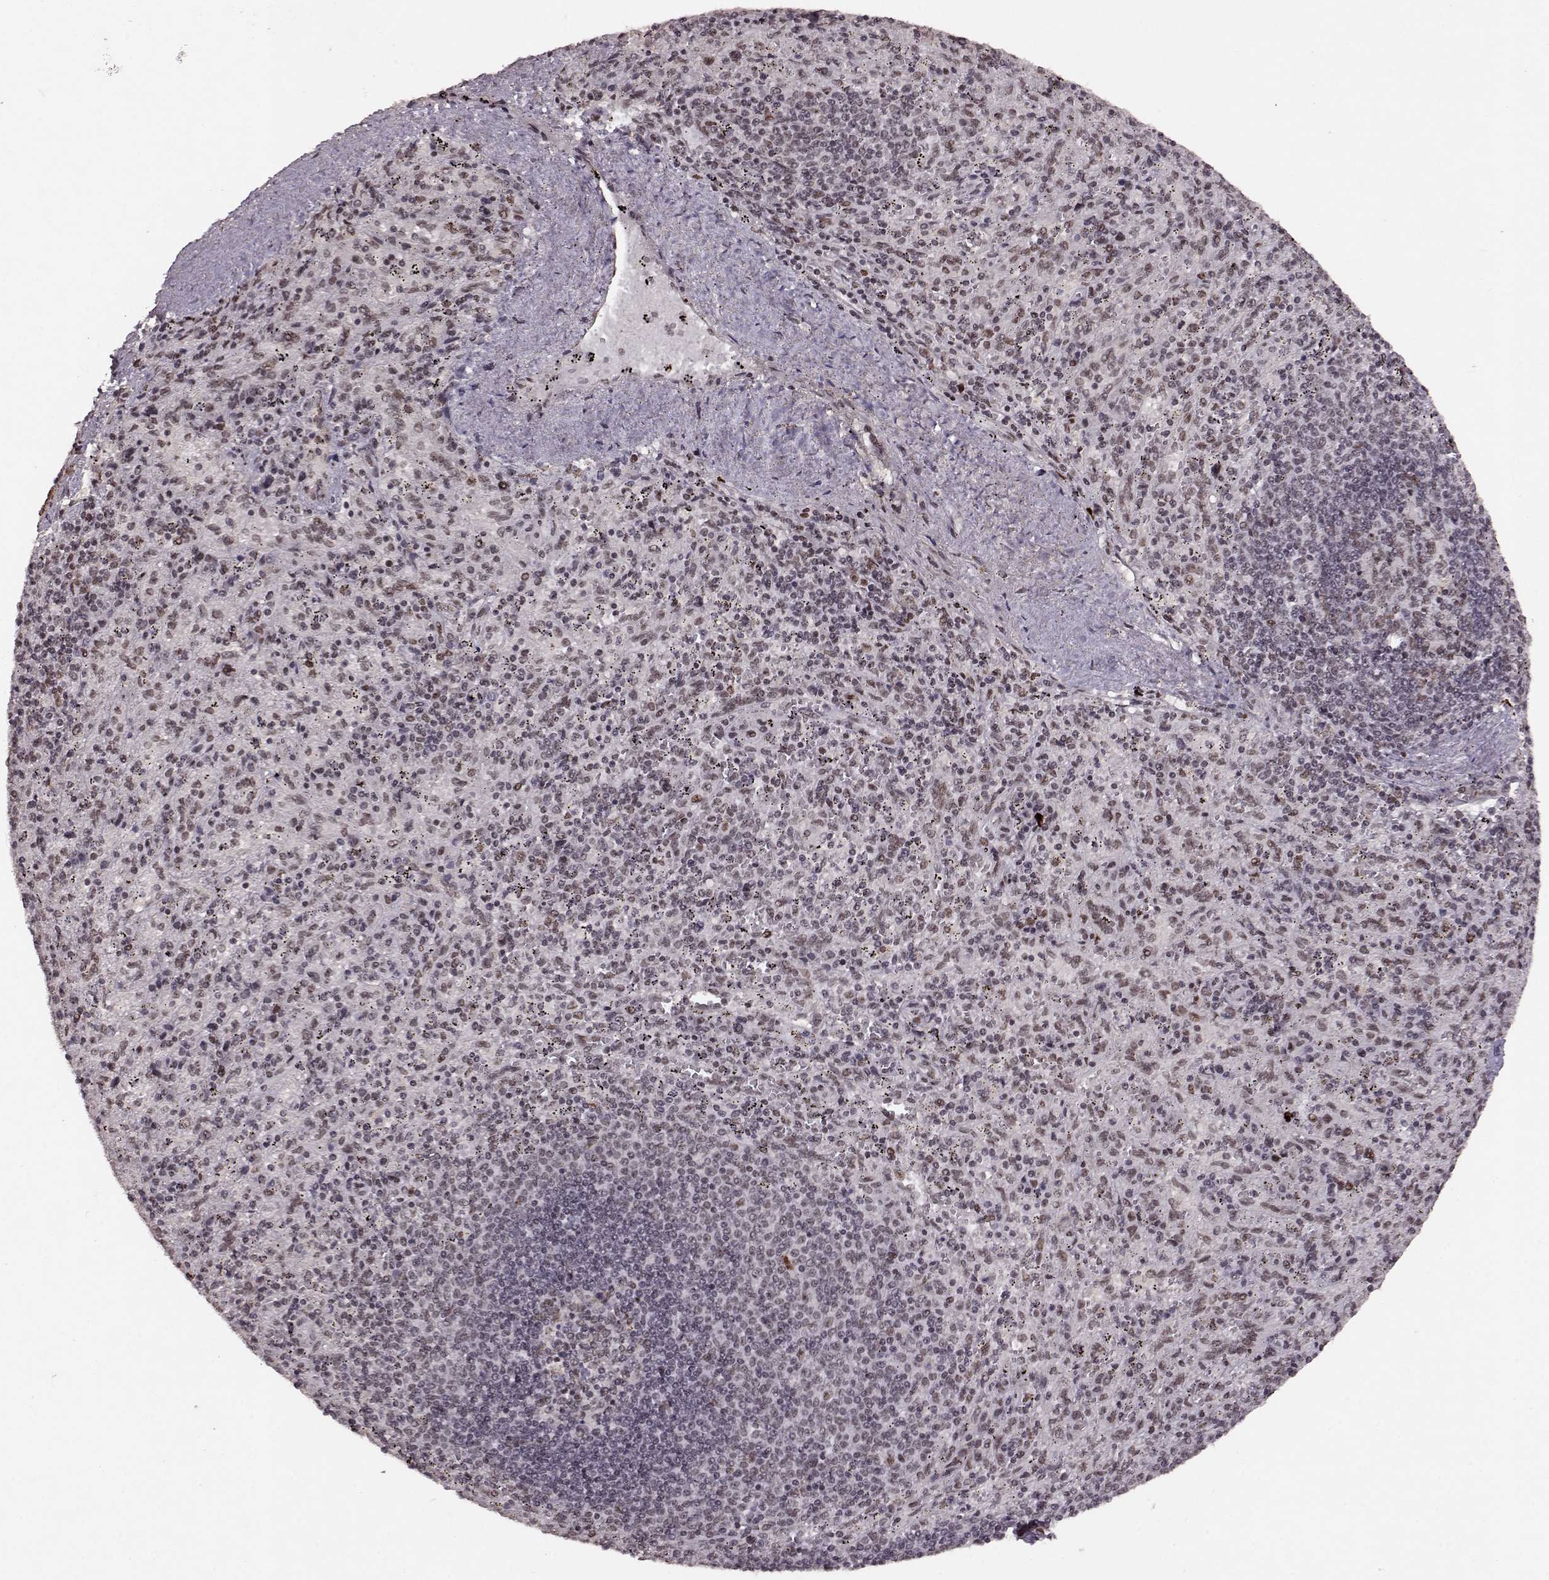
{"staining": {"intensity": "weak", "quantity": "<25%", "location": "nuclear"}, "tissue": "spleen", "cell_type": "Cells in red pulp", "image_type": "normal", "snomed": [{"axis": "morphology", "description": "Normal tissue, NOS"}, {"axis": "topography", "description": "Spleen"}], "caption": "The photomicrograph reveals no staining of cells in red pulp in normal spleen.", "gene": "RRAGD", "patient": {"sex": "male", "age": 57}}